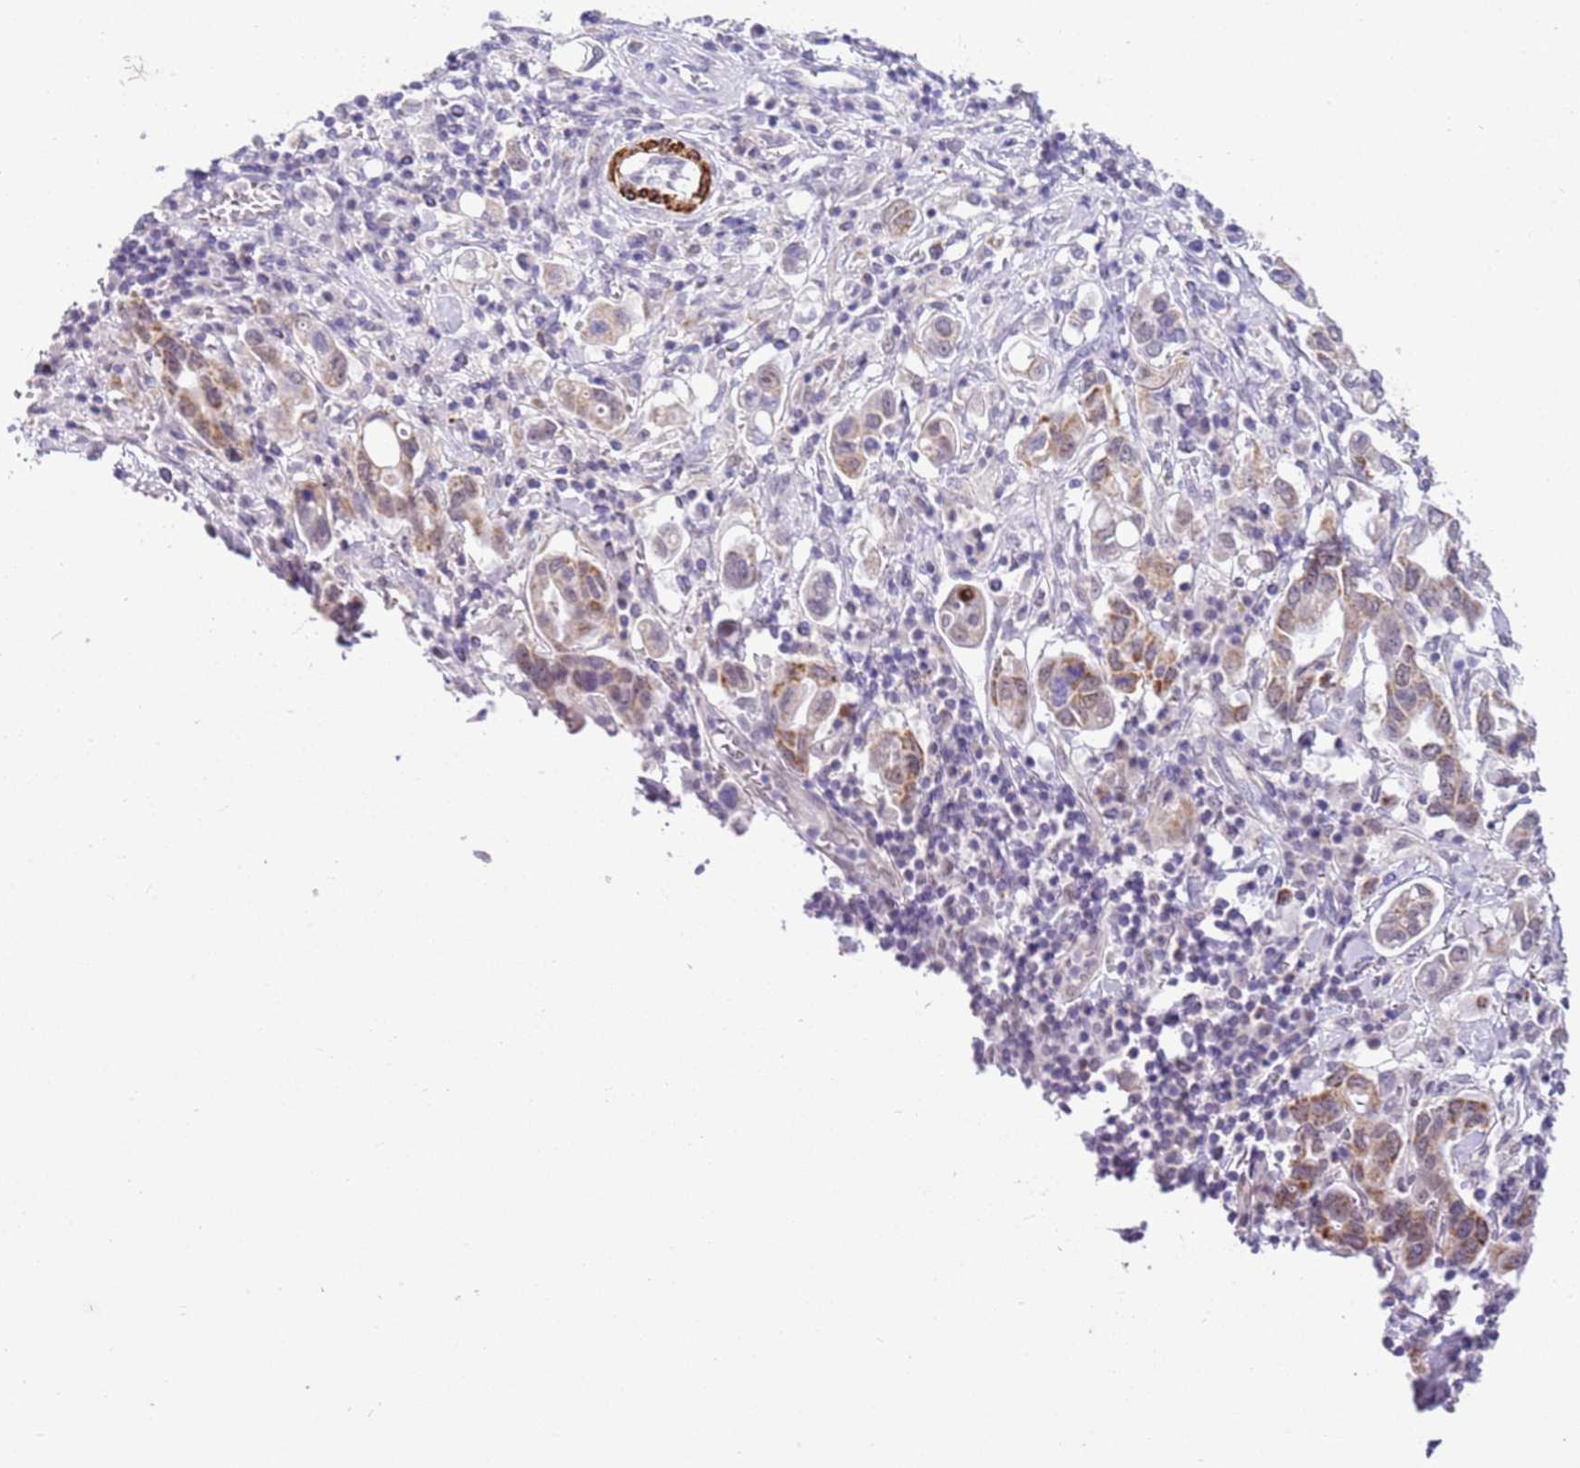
{"staining": {"intensity": "weak", "quantity": "25%-75%", "location": "cytoplasmic/membranous"}, "tissue": "stomach cancer", "cell_type": "Tumor cells", "image_type": "cancer", "snomed": [{"axis": "morphology", "description": "Adenocarcinoma, NOS"}, {"axis": "topography", "description": "Stomach, upper"}, {"axis": "topography", "description": "Stomach"}], "caption": "This is an image of immunohistochemistry staining of adenocarcinoma (stomach), which shows weak expression in the cytoplasmic/membranous of tumor cells.", "gene": "SMIM4", "patient": {"sex": "male", "age": 62}}